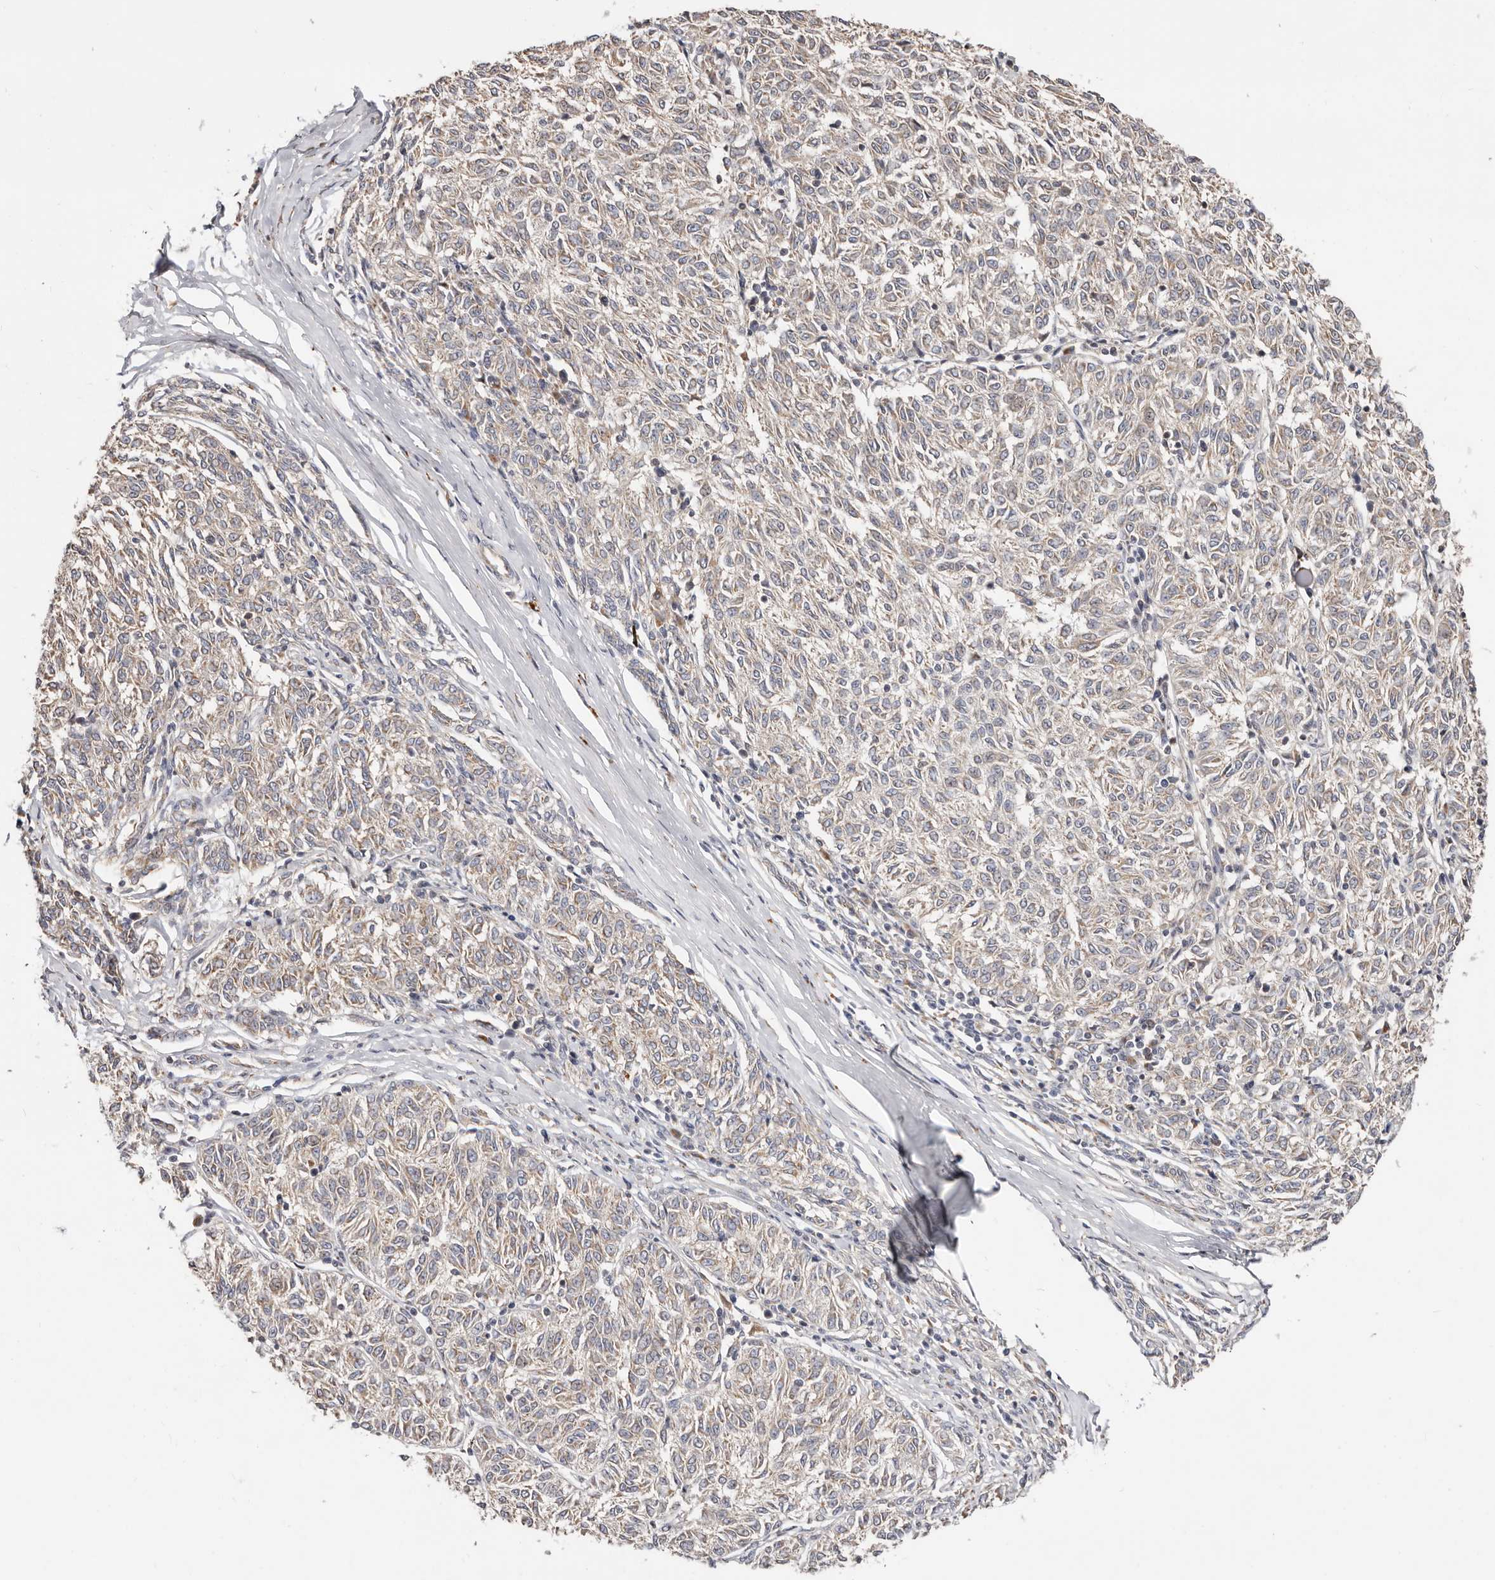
{"staining": {"intensity": "negative", "quantity": "none", "location": "none"}, "tissue": "melanoma", "cell_type": "Tumor cells", "image_type": "cancer", "snomed": [{"axis": "morphology", "description": "Malignant melanoma, NOS"}, {"axis": "topography", "description": "Skin"}], "caption": "IHC histopathology image of melanoma stained for a protein (brown), which reveals no staining in tumor cells.", "gene": "USP33", "patient": {"sex": "female", "age": 72}}